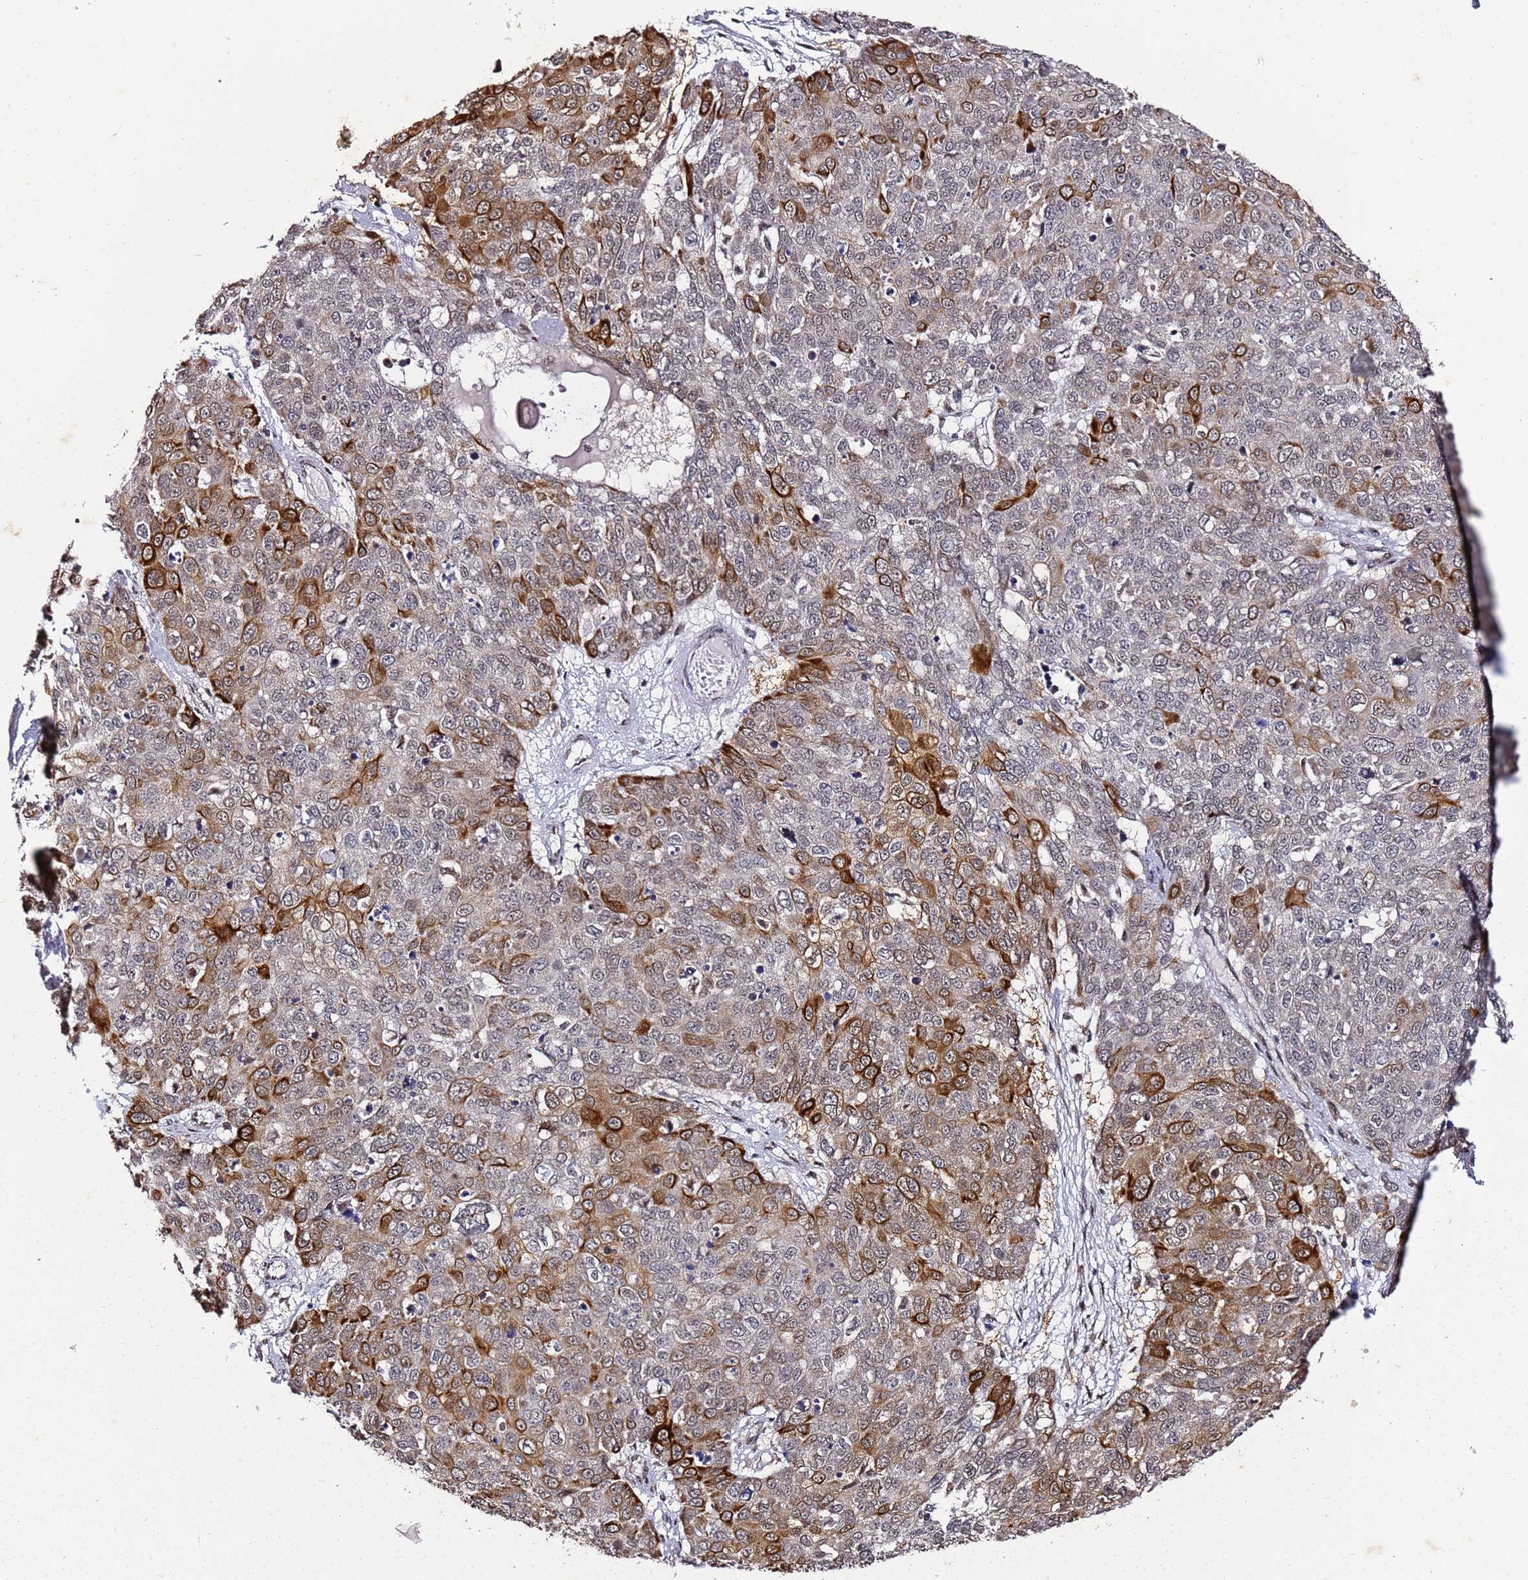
{"staining": {"intensity": "strong", "quantity": "25%-75%", "location": "cytoplasmic/membranous"}, "tissue": "skin cancer", "cell_type": "Tumor cells", "image_type": "cancer", "snomed": [{"axis": "morphology", "description": "Squamous cell carcinoma, NOS"}, {"axis": "topography", "description": "Skin"}], "caption": "Immunohistochemical staining of squamous cell carcinoma (skin) demonstrates high levels of strong cytoplasmic/membranous protein staining in about 25%-75% of tumor cells. (brown staining indicates protein expression, while blue staining denotes nuclei).", "gene": "TP53AIP1", "patient": {"sex": "male", "age": 71}}